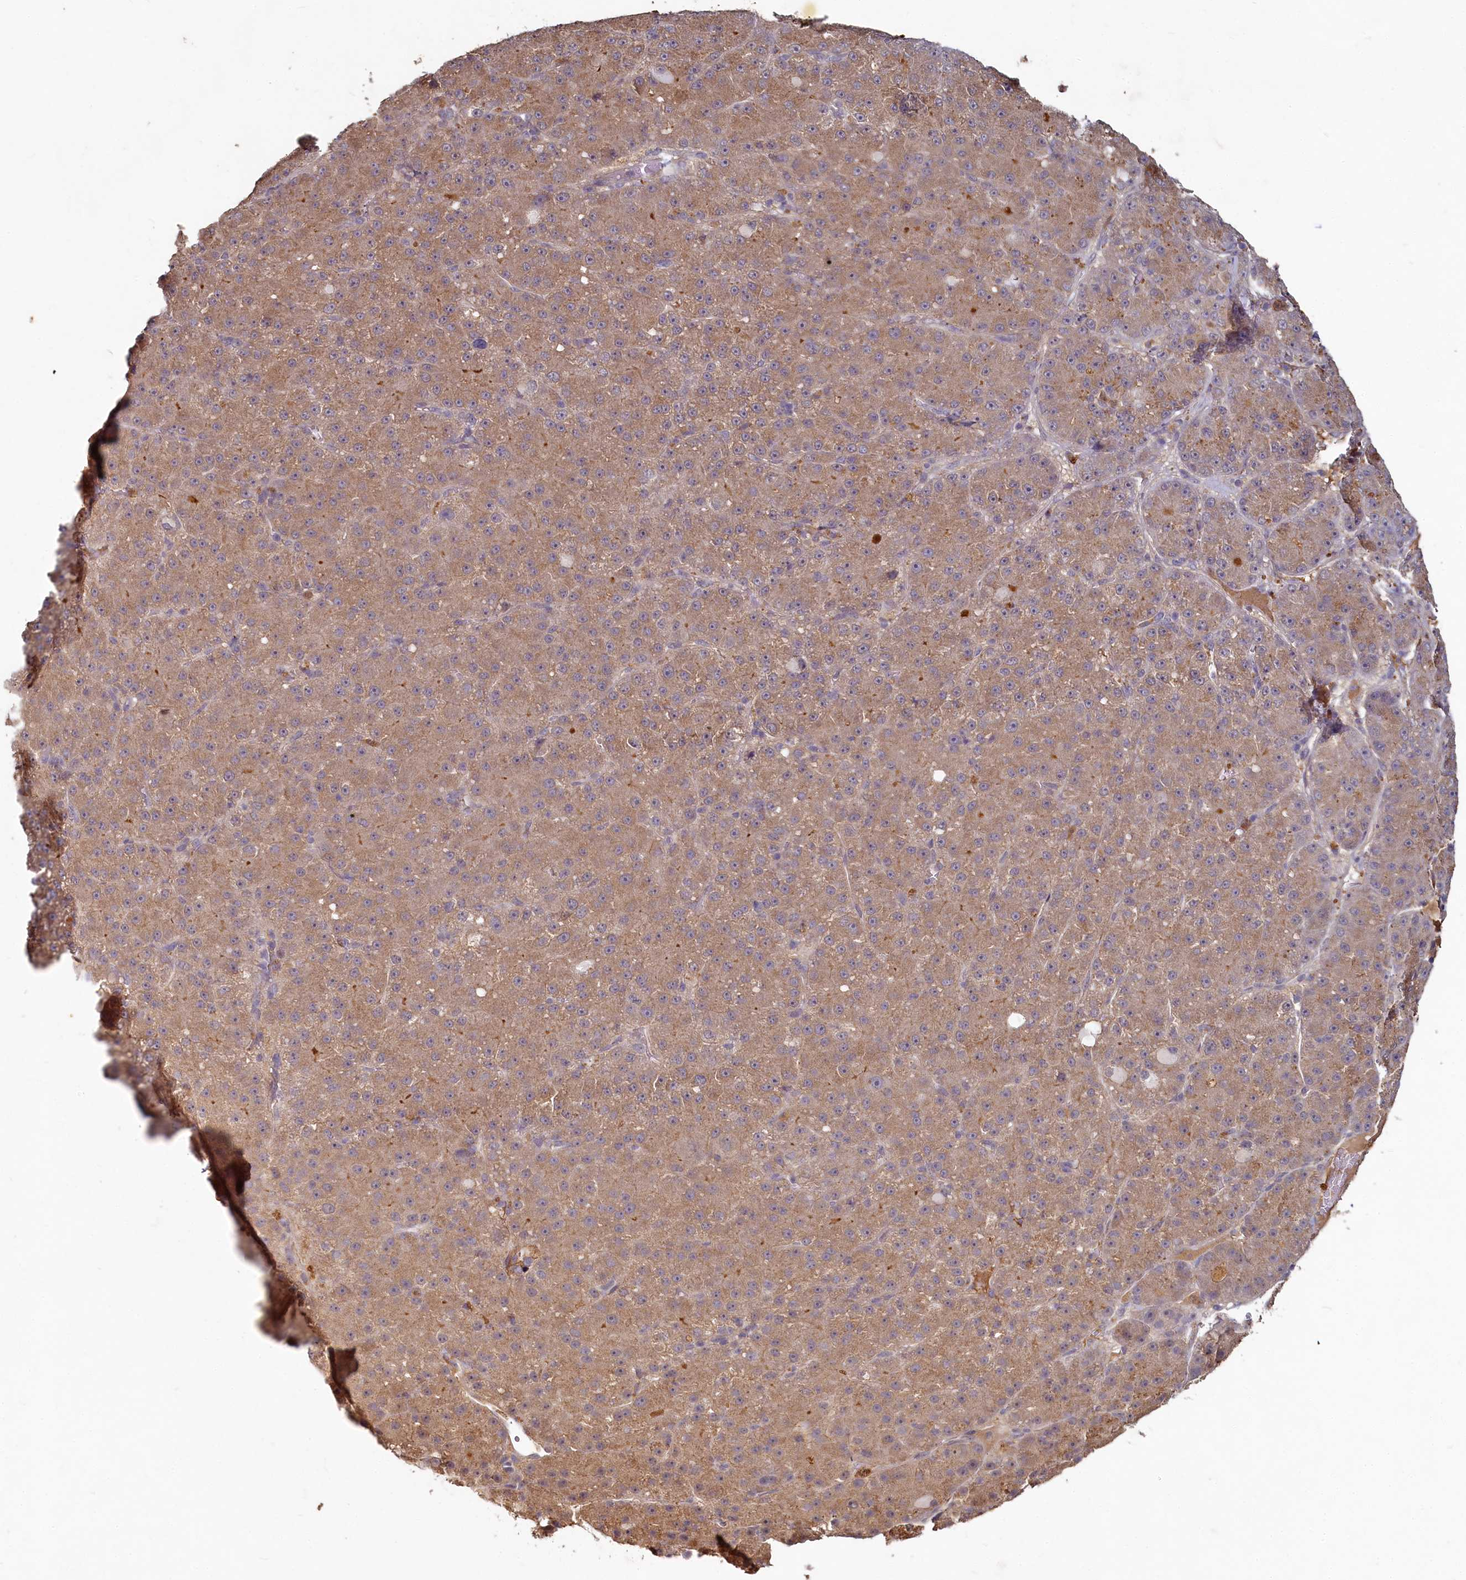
{"staining": {"intensity": "moderate", "quantity": ">75%", "location": "cytoplasmic/membranous"}, "tissue": "liver cancer", "cell_type": "Tumor cells", "image_type": "cancer", "snomed": [{"axis": "morphology", "description": "Carcinoma, Hepatocellular, NOS"}, {"axis": "topography", "description": "Liver"}], "caption": "Liver hepatocellular carcinoma tissue displays moderate cytoplasmic/membranous expression in approximately >75% of tumor cells, visualized by immunohistochemistry.", "gene": "HERC3", "patient": {"sex": "male", "age": 67}}